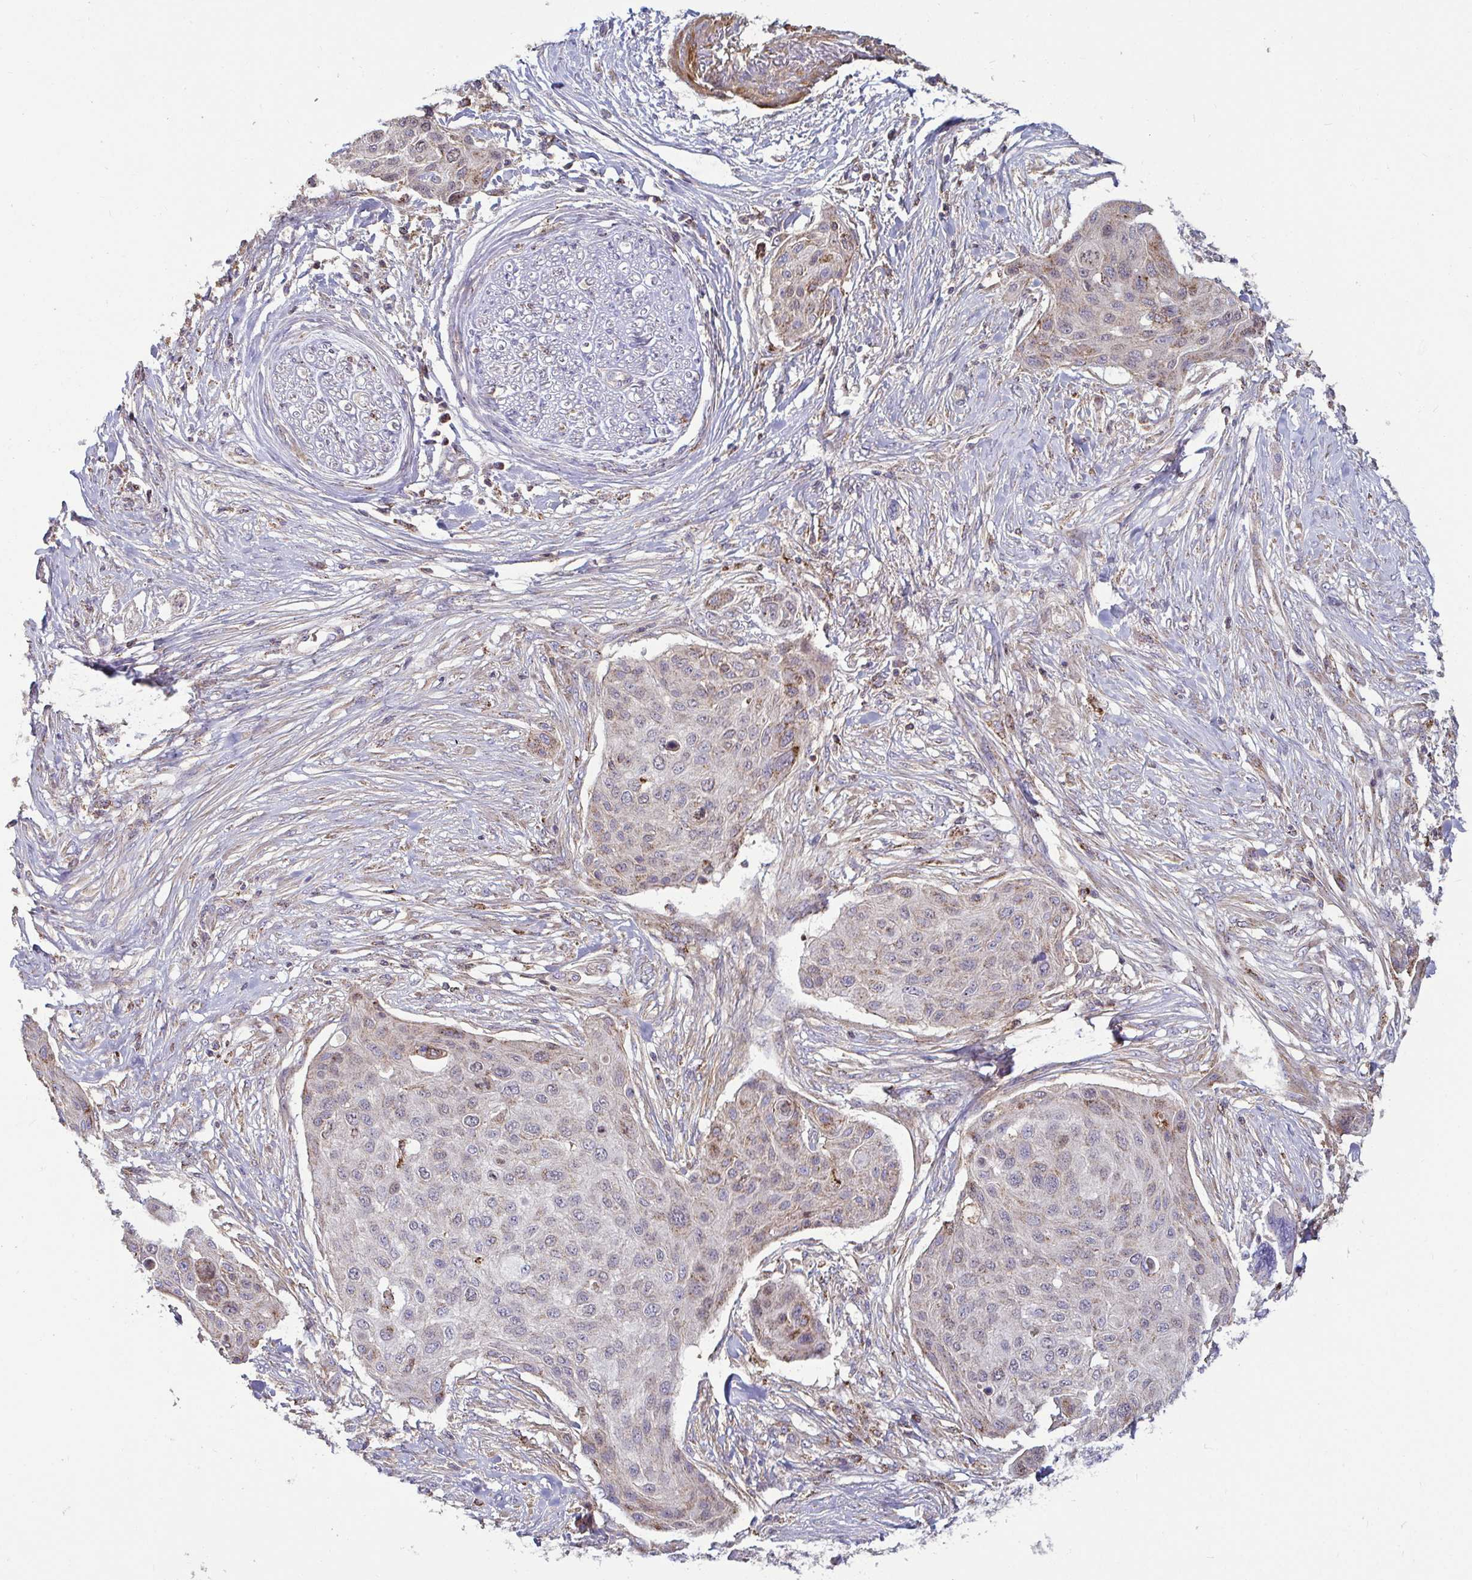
{"staining": {"intensity": "weak", "quantity": "25%-75%", "location": "cytoplasmic/membranous"}, "tissue": "skin cancer", "cell_type": "Tumor cells", "image_type": "cancer", "snomed": [{"axis": "morphology", "description": "Squamous cell carcinoma, NOS"}, {"axis": "topography", "description": "Skin"}], "caption": "Skin cancer stained for a protein displays weak cytoplasmic/membranous positivity in tumor cells. Using DAB (3,3'-diaminobenzidine) (brown) and hematoxylin (blue) stains, captured at high magnification using brightfield microscopy.", "gene": "SPRY1", "patient": {"sex": "female", "age": 87}}